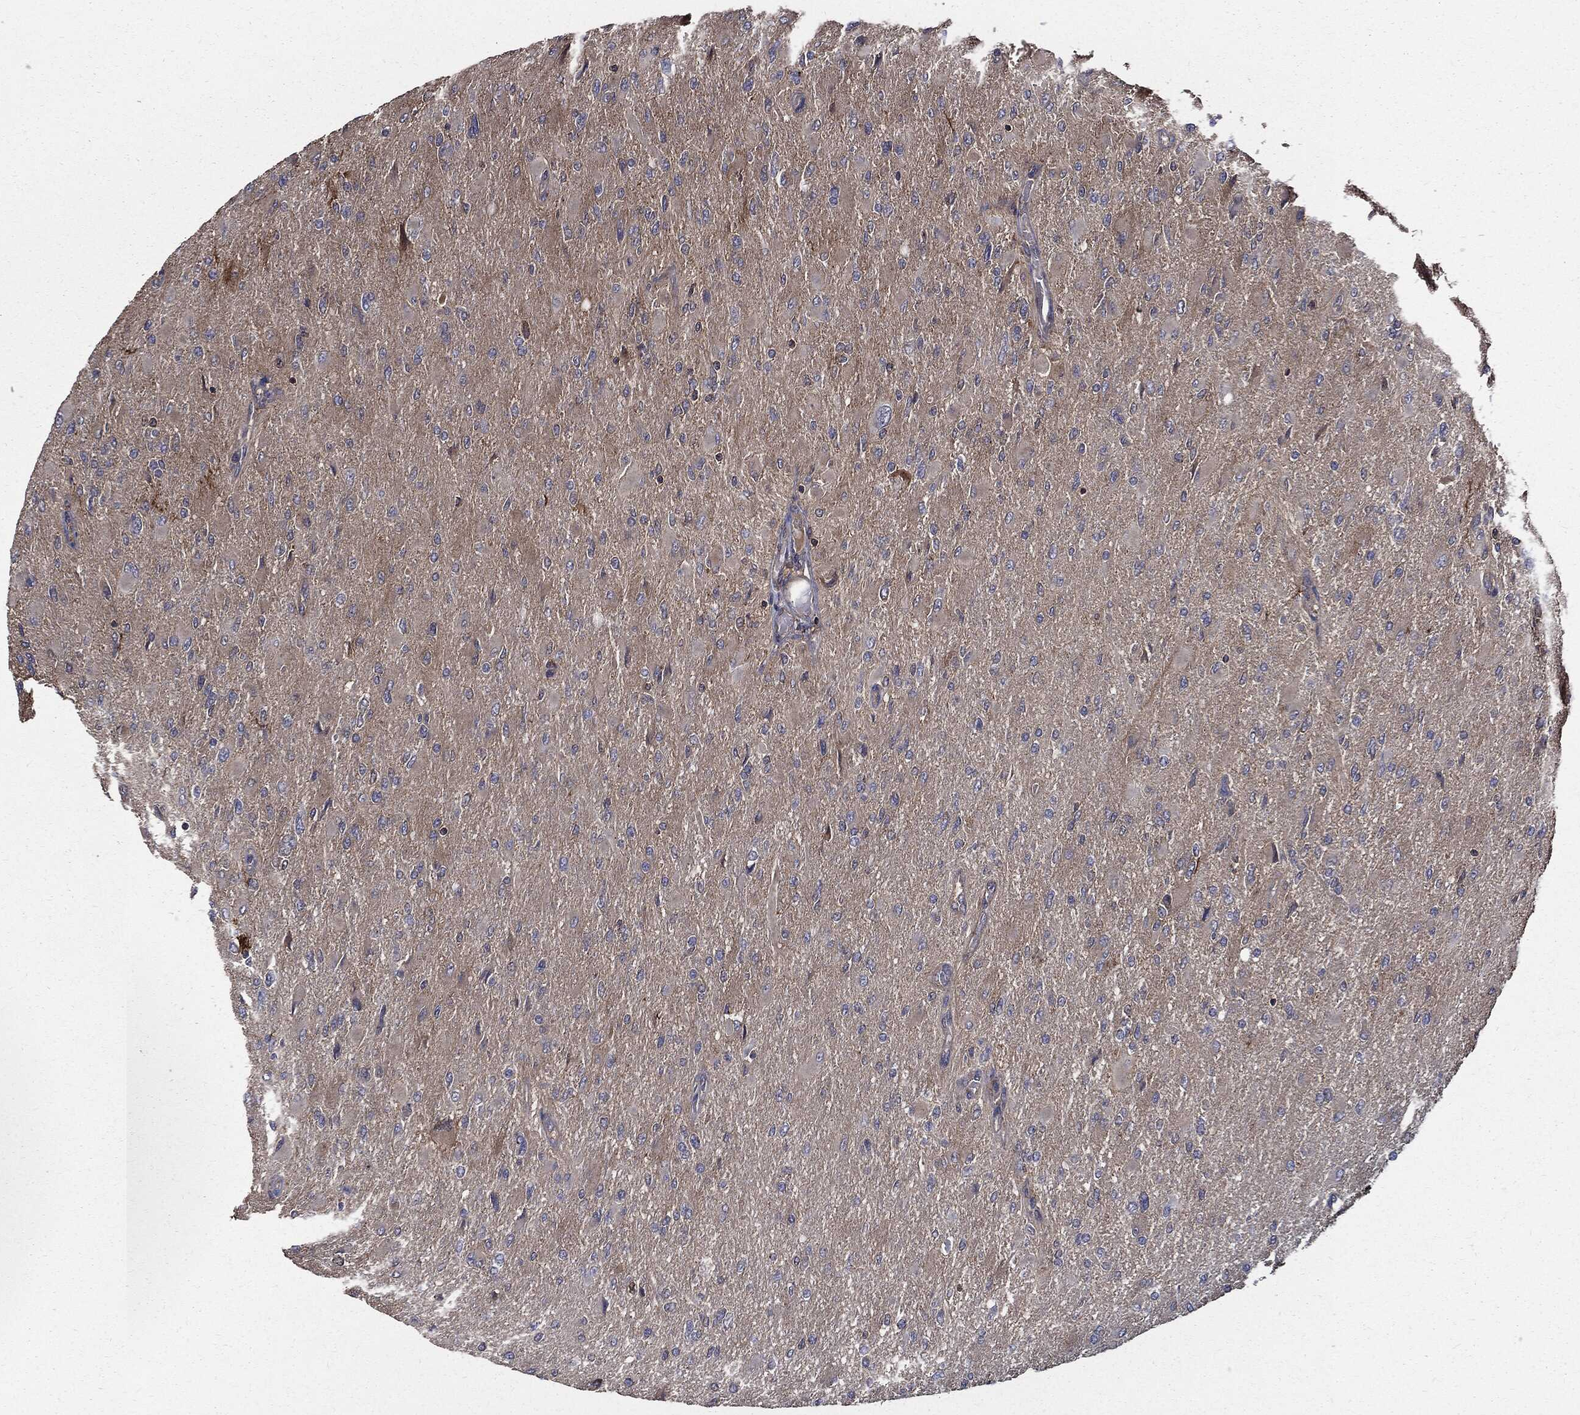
{"staining": {"intensity": "weak", "quantity": "25%-75%", "location": "cytoplasmic/membranous"}, "tissue": "glioma", "cell_type": "Tumor cells", "image_type": "cancer", "snomed": [{"axis": "morphology", "description": "Glioma, malignant, High grade"}, {"axis": "topography", "description": "Cerebral cortex"}], "caption": "Immunohistochemical staining of malignant glioma (high-grade) displays low levels of weak cytoplasmic/membranous protein expression in about 25%-75% of tumor cells. (Stains: DAB (3,3'-diaminobenzidine) in brown, nuclei in blue, Microscopy: brightfield microscopy at high magnification).", "gene": "PDCD6IP", "patient": {"sex": "female", "age": 36}}